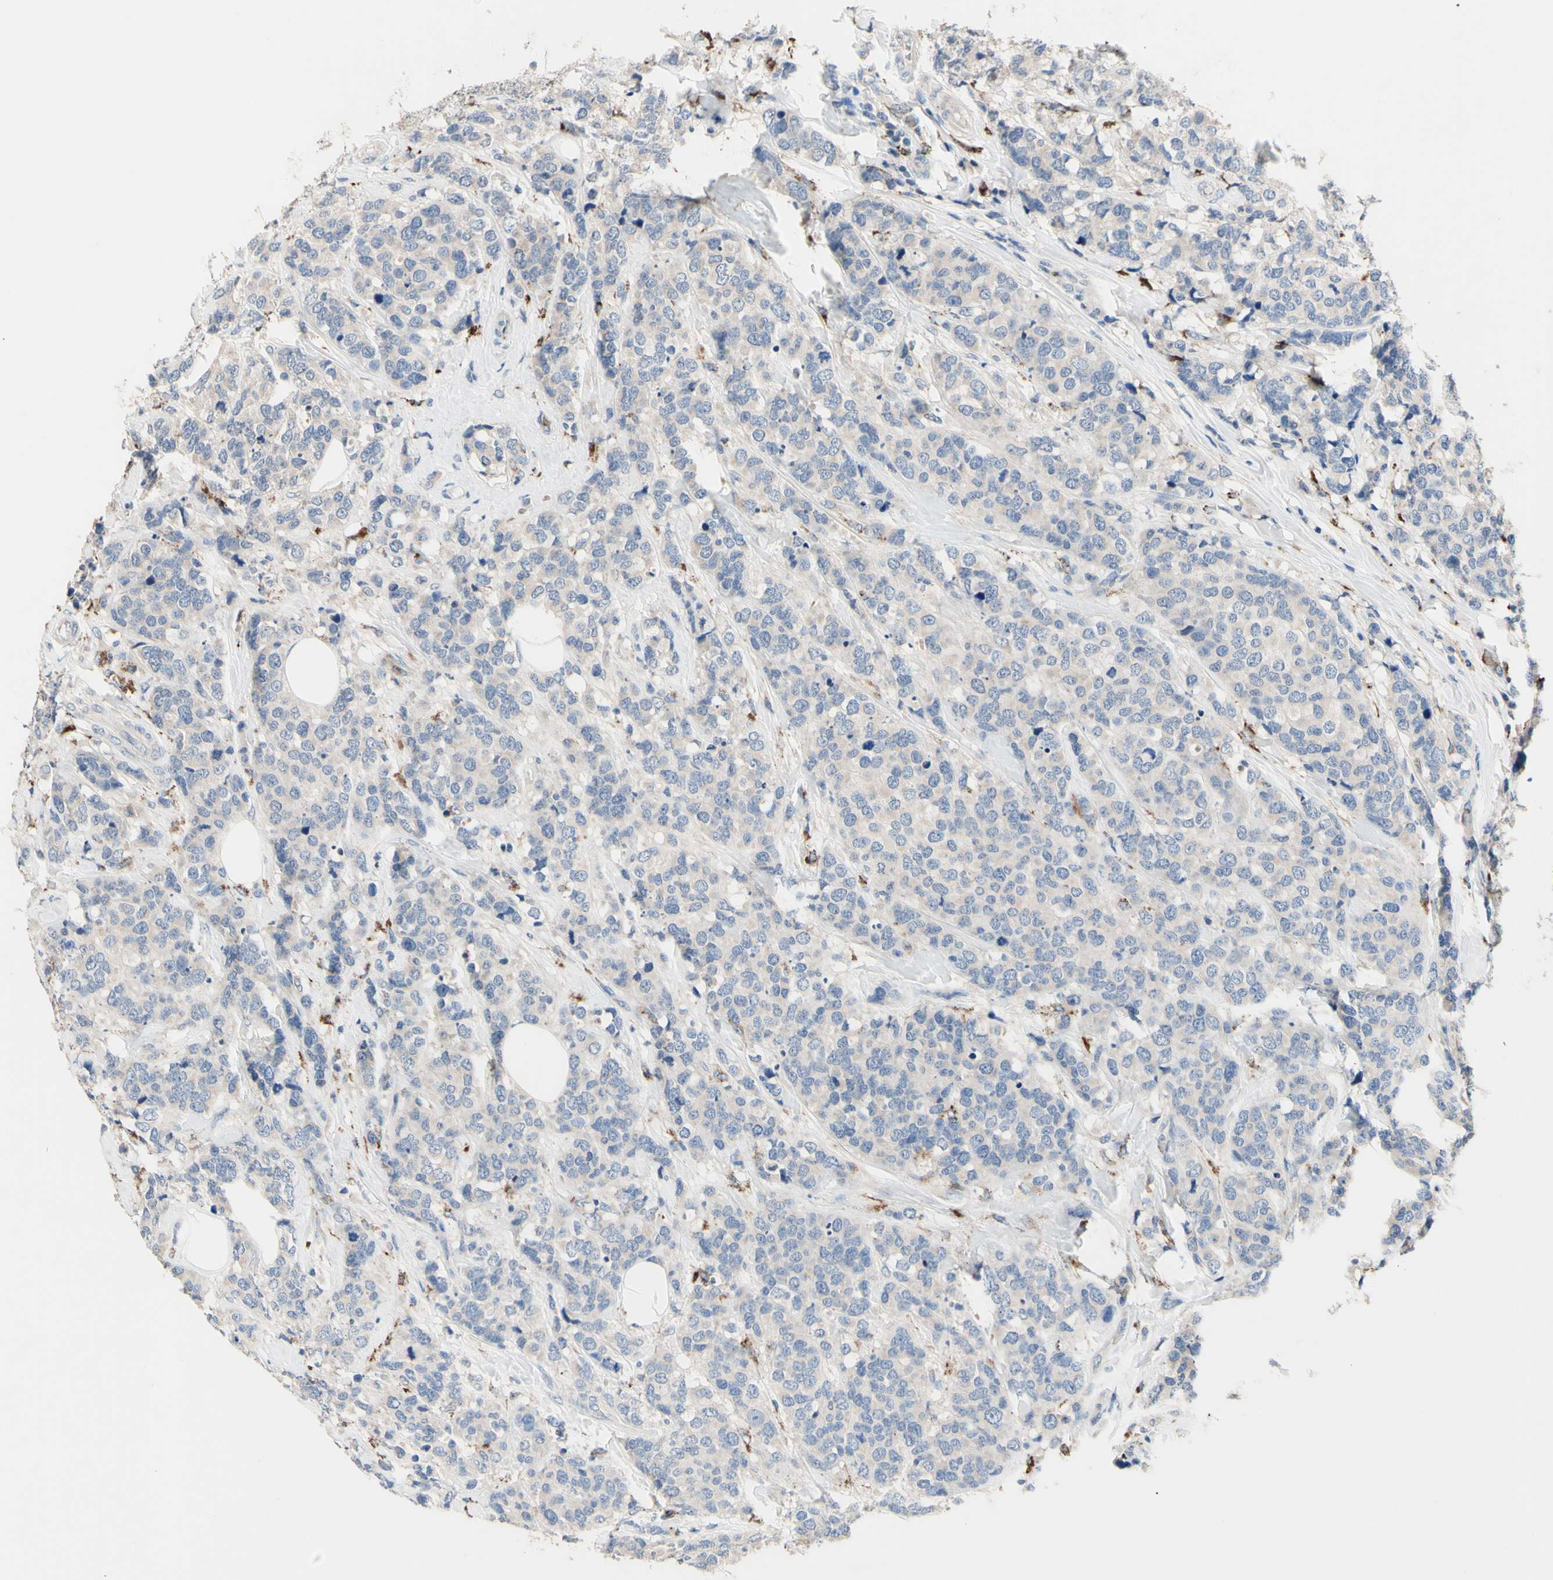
{"staining": {"intensity": "negative", "quantity": "none", "location": "none"}, "tissue": "breast cancer", "cell_type": "Tumor cells", "image_type": "cancer", "snomed": [{"axis": "morphology", "description": "Lobular carcinoma"}, {"axis": "topography", "description": "Breast"}], "caption": "IHC histopathology image of human breast cancer stained for a protein (brown), which shows no expression in tumor cells. (DAB (3,3'-diaminobenzidine) IHC, high magnification).", "gene": "CDON", "patient": {"sex": "female", "age": 59}}